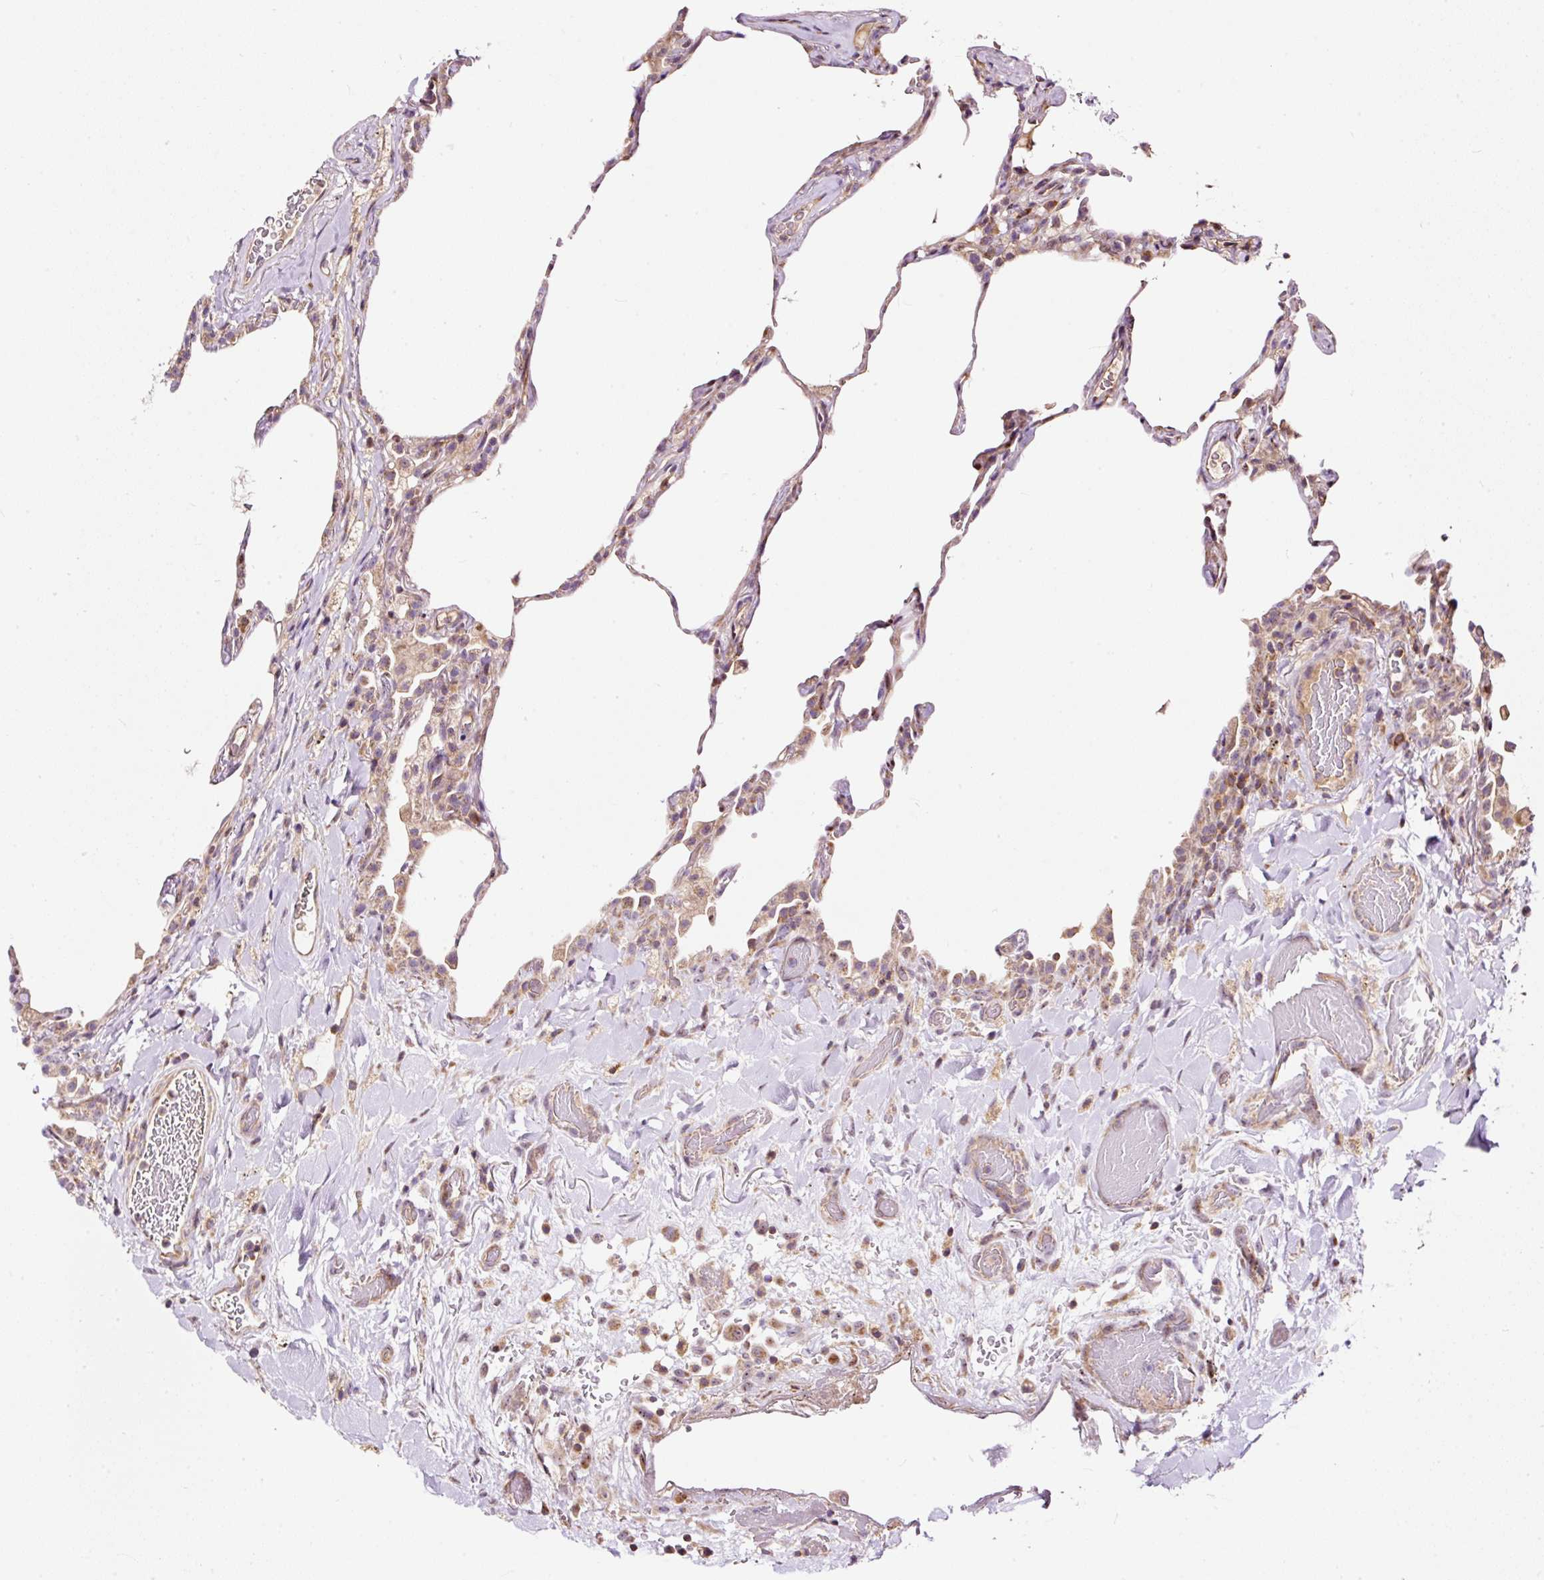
{"staining": {"intensity": "weak", "quantity": "25%-75%", "location": "cytoplasmic/membranous"}, "tissue": "lung", "cell_type": "Alveolar cells", "image_type": "normal", "snomed": [{"axis": "morphology", "description": "Normal tissue, NOS"}, {"axis": "topography", "description": "Lung"}], "caption": "Weak cytoplasmic/membranous protein staining is identified in approximately 25%-75% of alveolar cells in lung.", "gene": "BOLA3", "patient": {"sex": "female", "age": 57}}